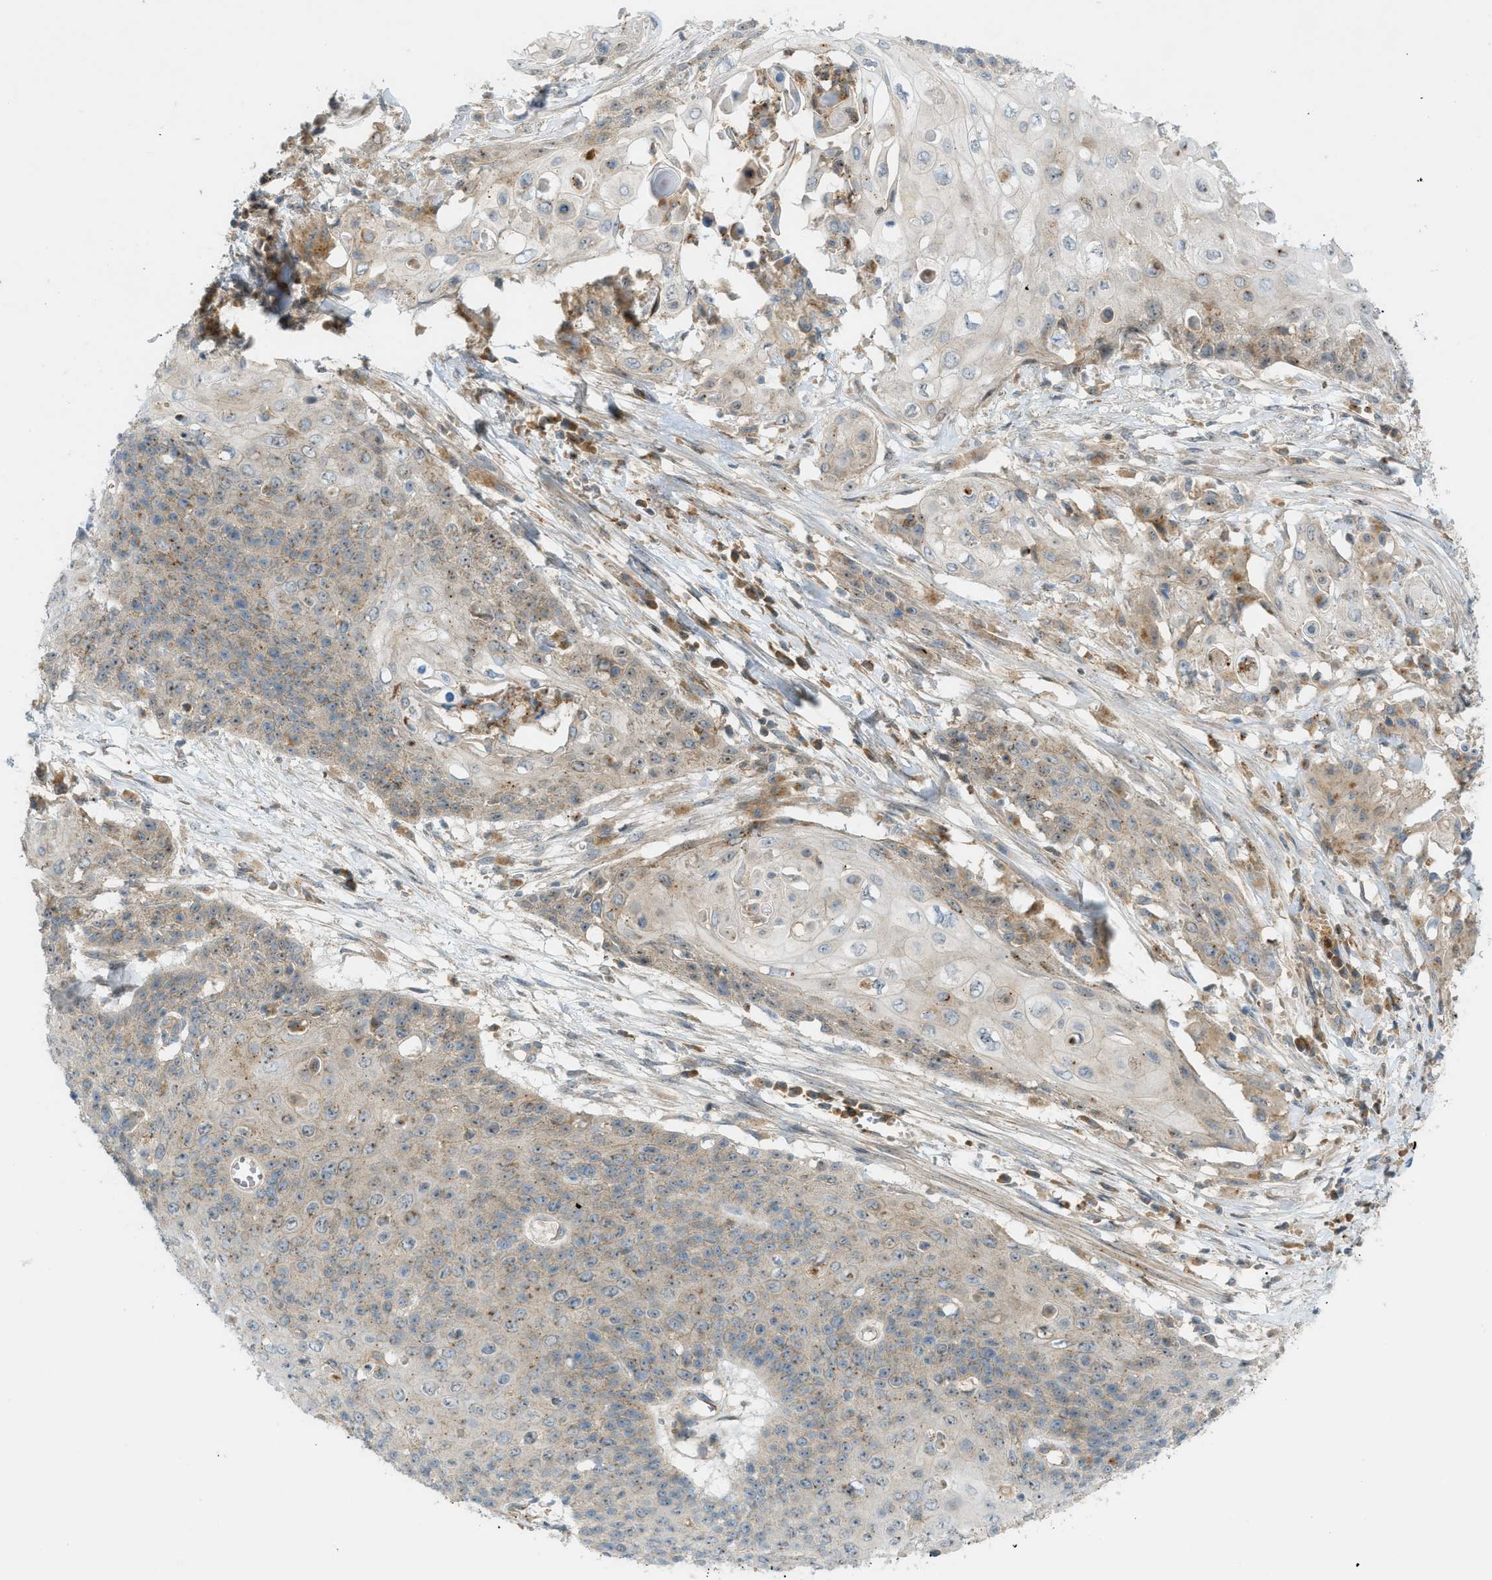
{"staining": {"intensity": "moderate", "quantity": "25%-75%", "location": "cytoplasmic/membranous"}, "tissue": "cervical cancer", "cell_type": "Tumor cells", "image_type": "cancer", "snomed": [{"axis": "morphology", "description": "Squamous cell carcinoma, NOS"}, {"axis": "topography", "description": "Cervix"}], "caption": "IHC (DAB) staining of human squamous cell carcinoma (cervical) demonstrates moderate cytoplasmic/membranous protein staining in about 25%-75% of tumor cells.", "gene": "GRK6", "patient": {"sex": "female", "age": 39}}